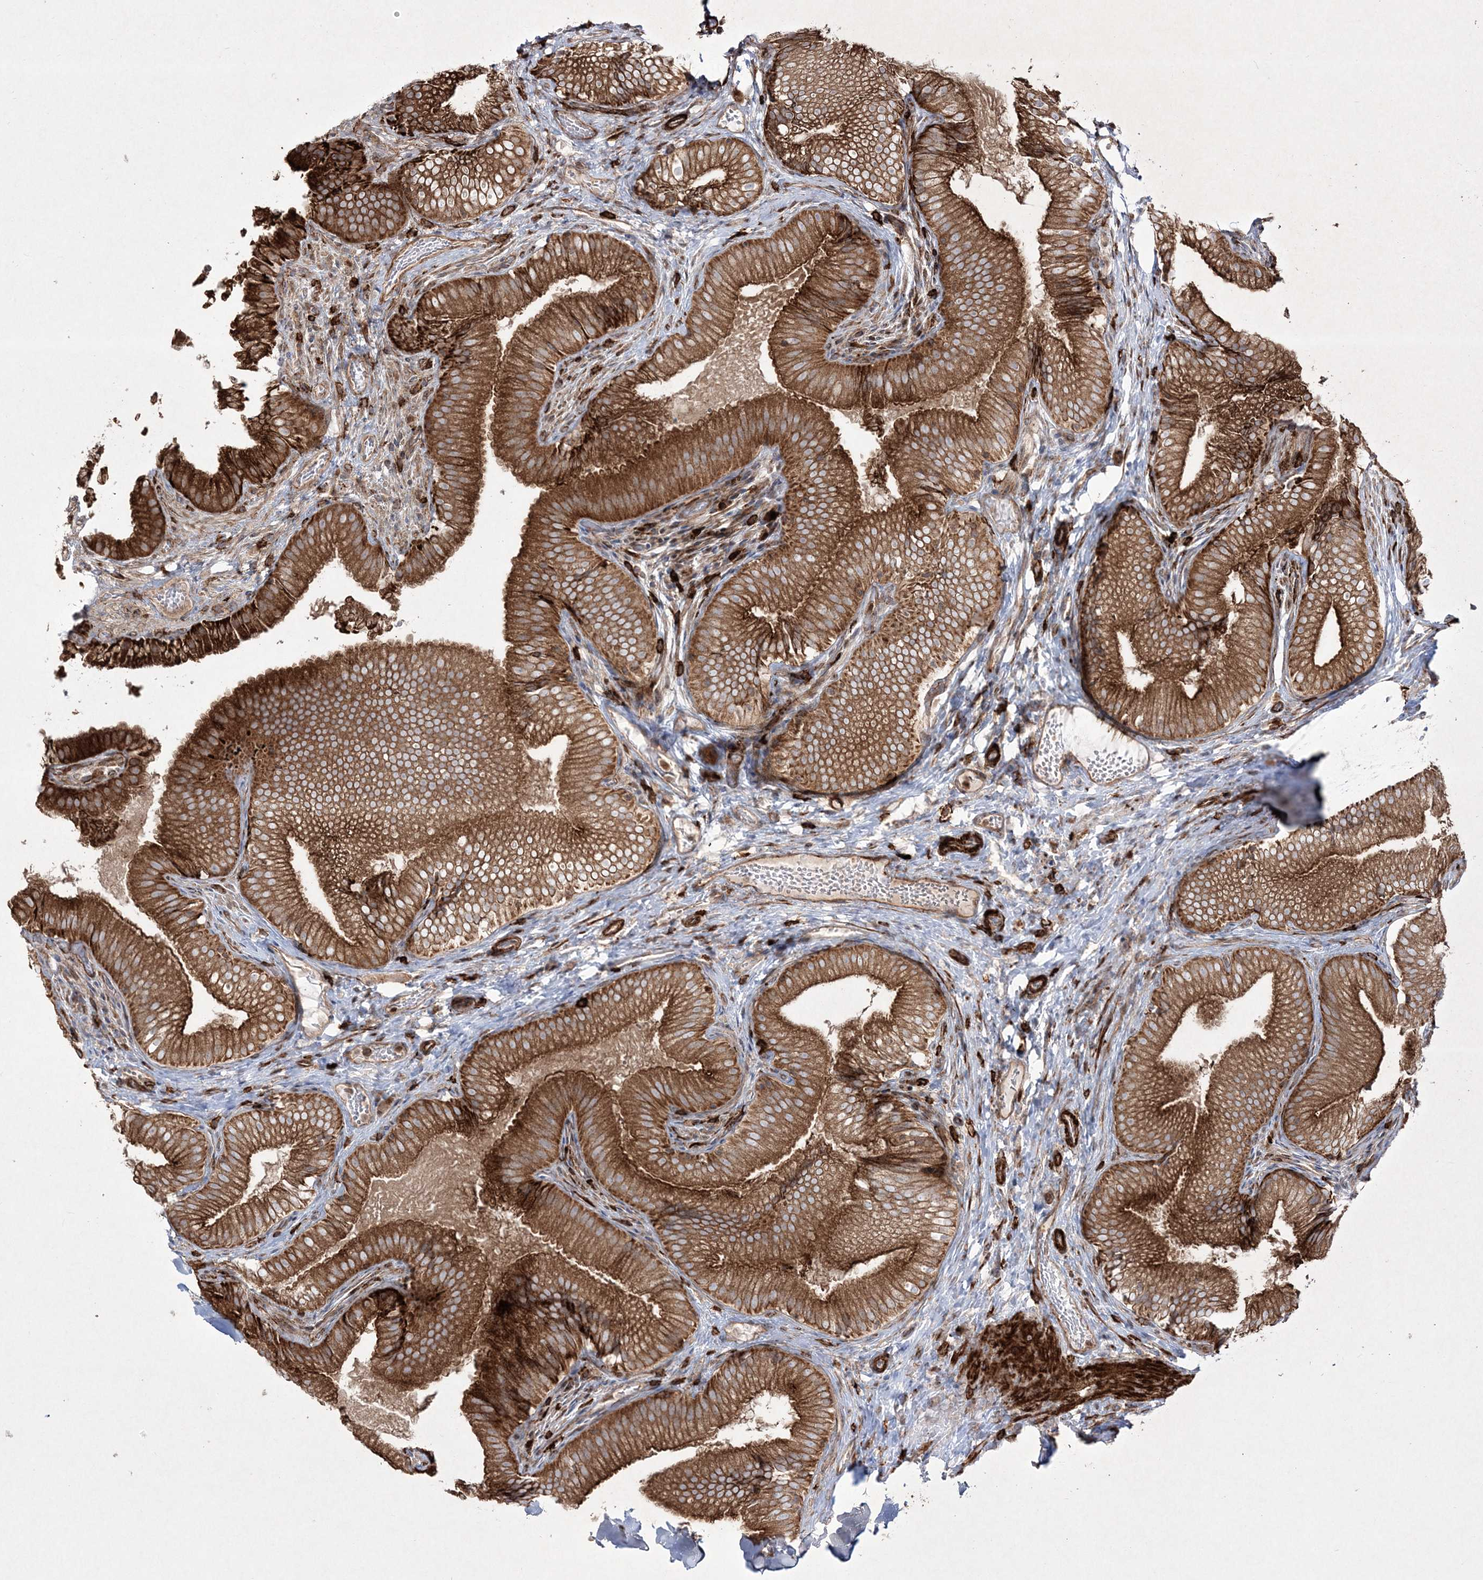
{"staining": {"intensity": "strong", "quantity": ">75%", "location": "cytoplasmic/membranous"}, "tissue": "gallbladder", "cell_type": "Glandular cells", "image_type": "normal", "snomed": [{"axis": "morphology", "description": "Normal tissue, NOS"}, {"axis": "topography", "description": "Gallbladder"}], "caption": "Immunohistochemistry (IHC) (DAB (3,3'-diaminobenzidine)) staining of unremarkable gallbladder exhibits strong cytoplasmic/membranous protein staining in about >75% of glandular cells. (DAB IHC, brown staining for protein, blue staining for nuclei).", "gene": "RICTOR", "patient": {"sex": "female", "age": 30}}